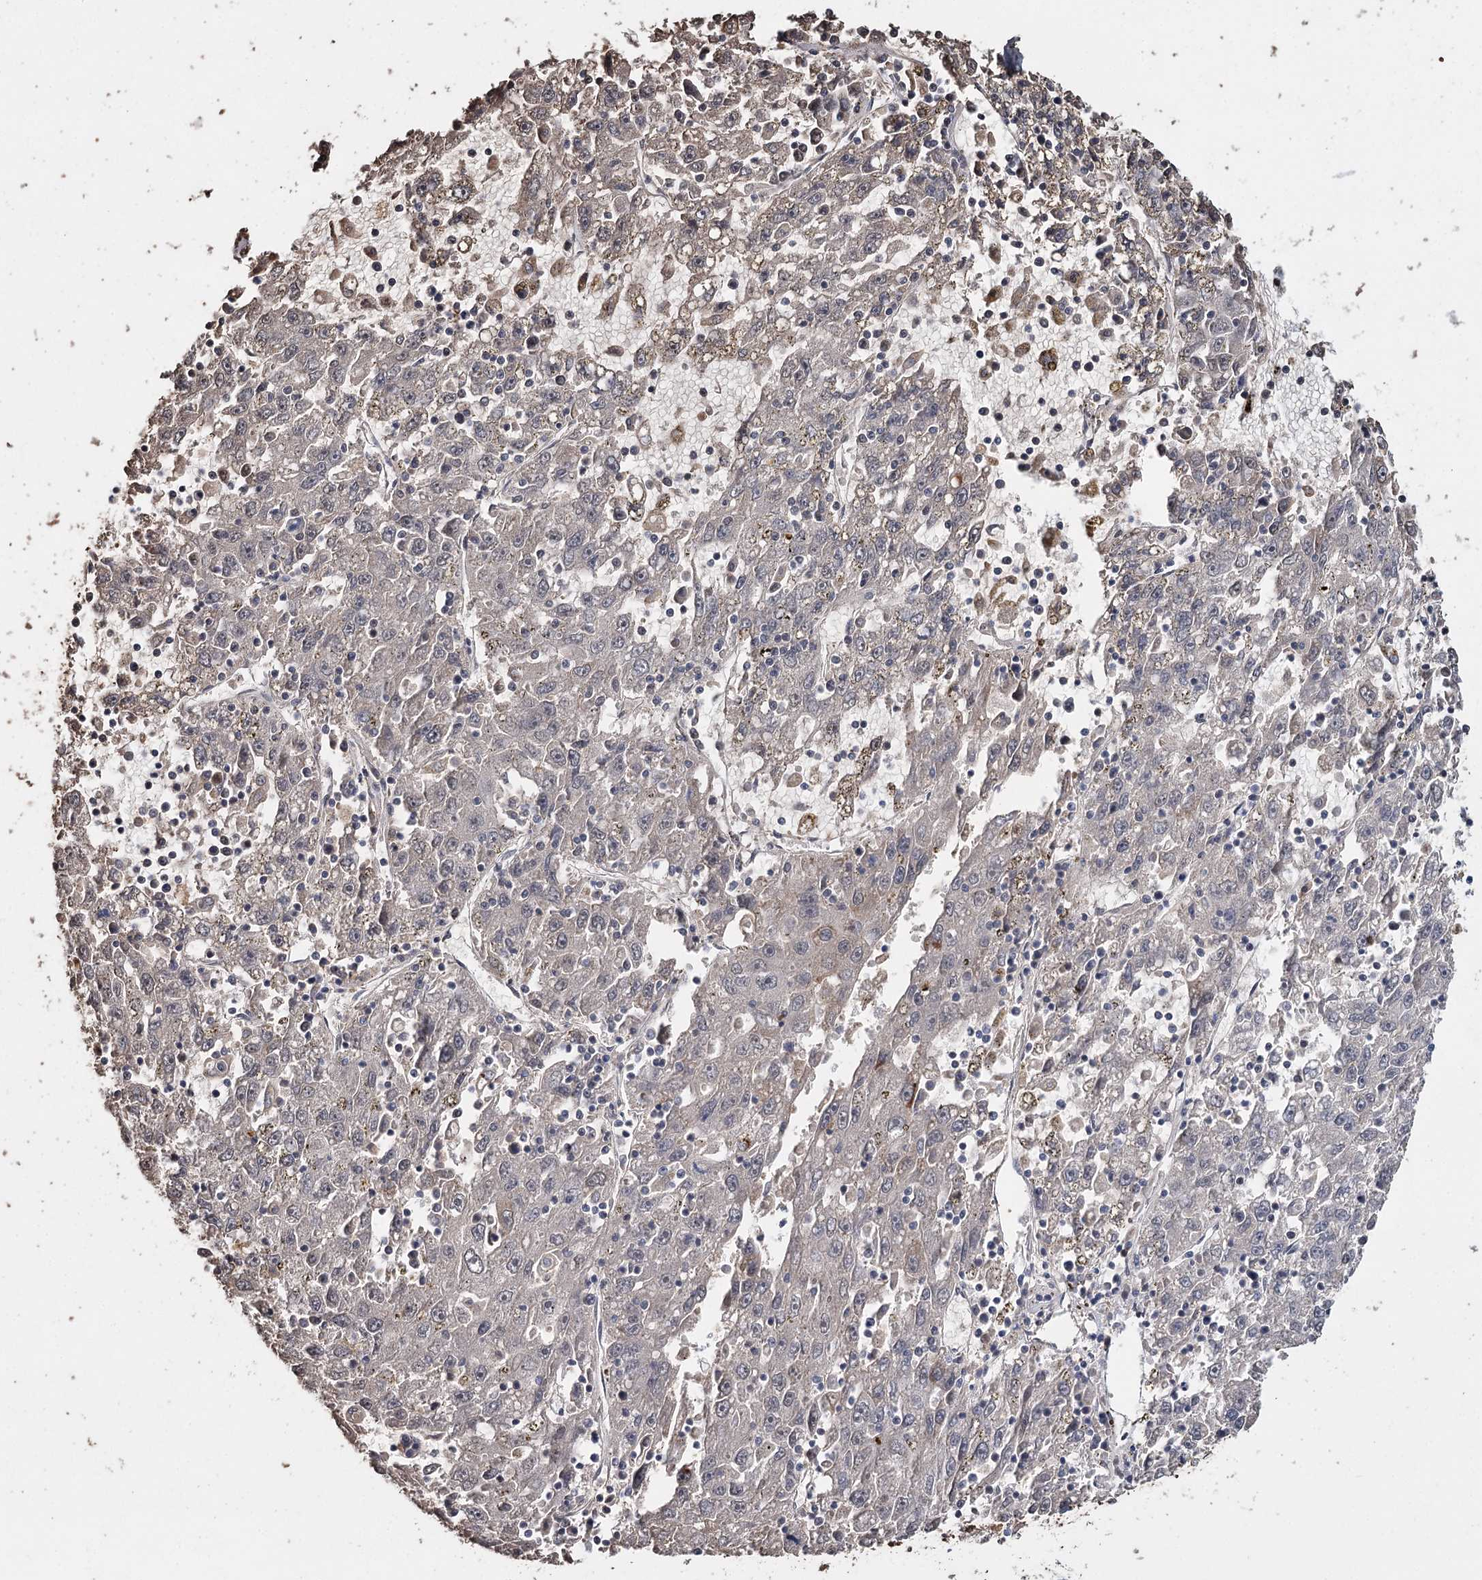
{"staining": {"intensity": "negative", "quantity": "none", "location": "none"}, "tissue": "liver cancer", "cell_type": "Tumor cells", "image_type": "cancer", "snomed": [{"axis": "morphology", "description": "Carcinoma, Hepatocellular, NOS"}, {"axis": "topography", "description": "Liver"}], "caption": "Immunohistochemistry (IHC) of liver hepatocellular carcinoma exhibits no staining in tumor cells. (Stains: DAB immunohistochemistry with hematoxylin counter stain, Microscopy: brightfield microscopy at high magnification).", "gene": "SYVN1", "patient": {"sex": "male", "age": 49}}